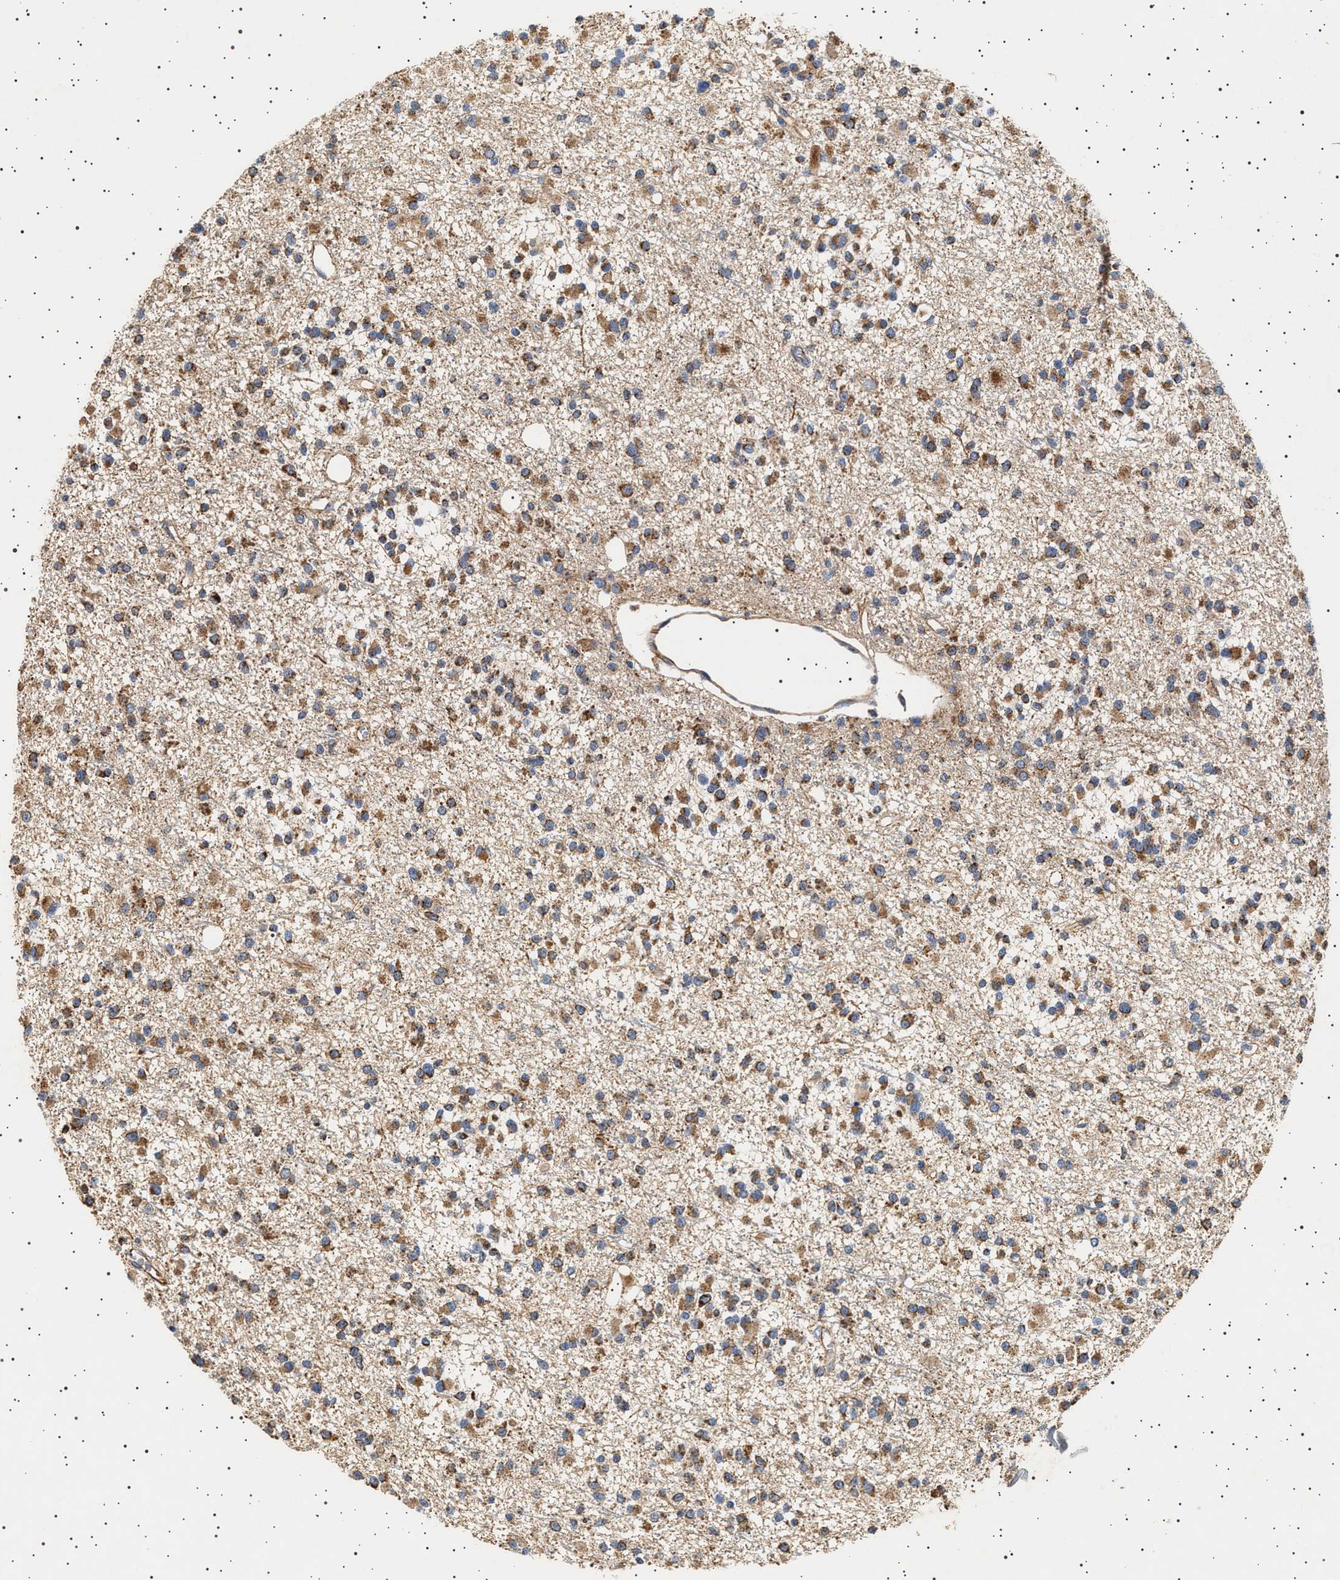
{"staining": {"intensity": "moderate", "quantity": ">75%", "location": "cytoplasmic/membranous"}, "tissue": "glioma", "cell_type": "Tumor cells", "image_type": "cancer", "snomed": [{"axis": "morphology", "description": "Glioma, malignant, Low grade"}, {"axis": "topography", "description": "Brain"}], "caption": "Immunohistochemical staining of malignant low-grade glioma reveals medium levels of moderate cytoplasmic/membranous protein expression in about >75% of tumor cells.", "gene": "TRUB2", "patient": {"sex": "female", "age": 22}}